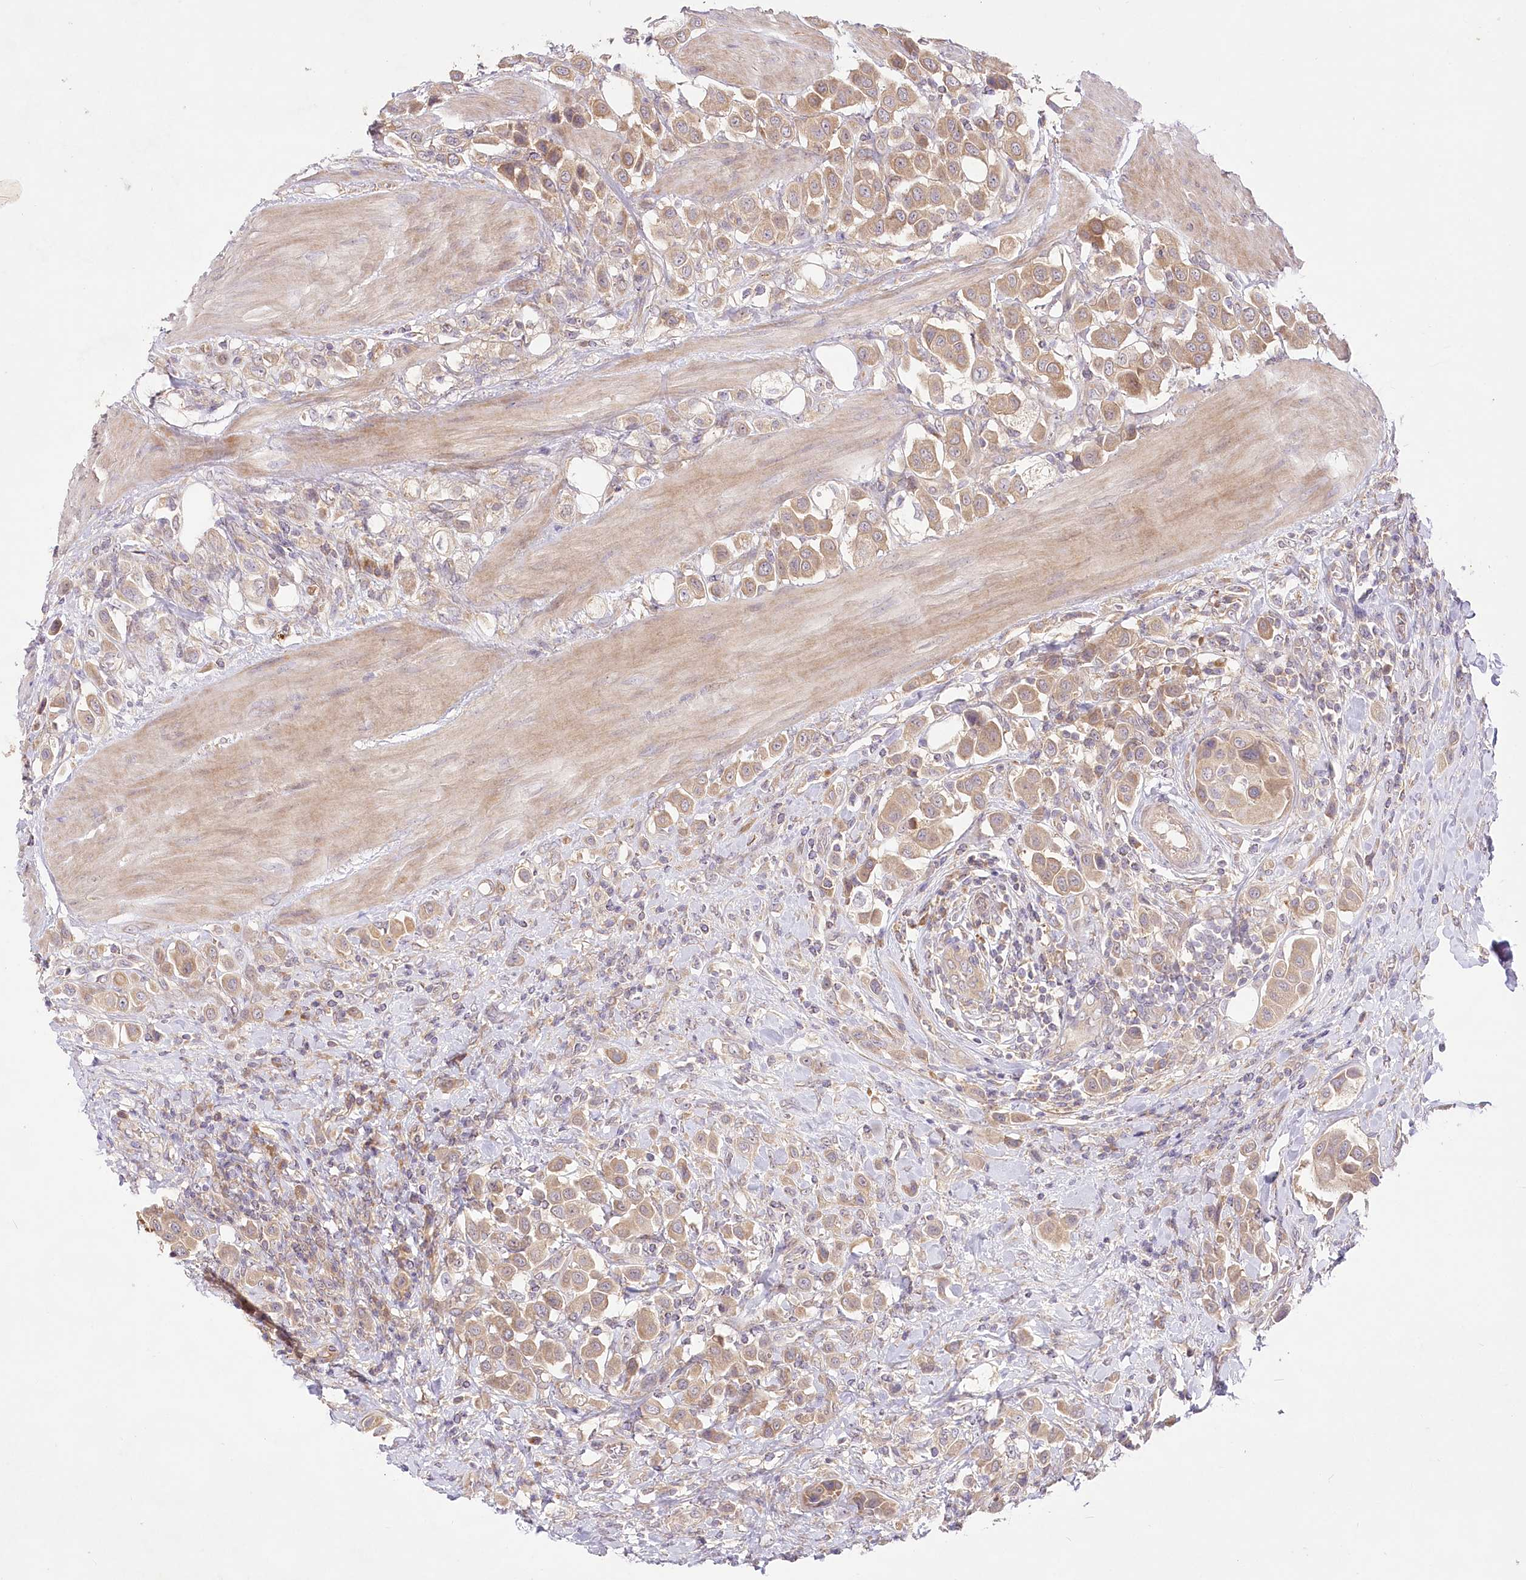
{"staining": {"intensity": "weak", "quantity": ">75%", "location": "cytoplasmic/membranous"}, "tissue": "urothelial cancer", "cell_type": "Tumor cells", "image_type": "cancer", "snomed": [{"axis": "morphology", "description": "Urothelial carcinoma, High grade"}, {"axis": "topography", "description": "Urinary bladder"}], "caption": "Human high-grade urothelial carcinoma stained for a protein (brown) displays weak cytoplasmic/membranous positive positivity in about >75% of tumor cells.", "gene": "PYROXD1", "patient": {"sex": "male", "age": 50}}